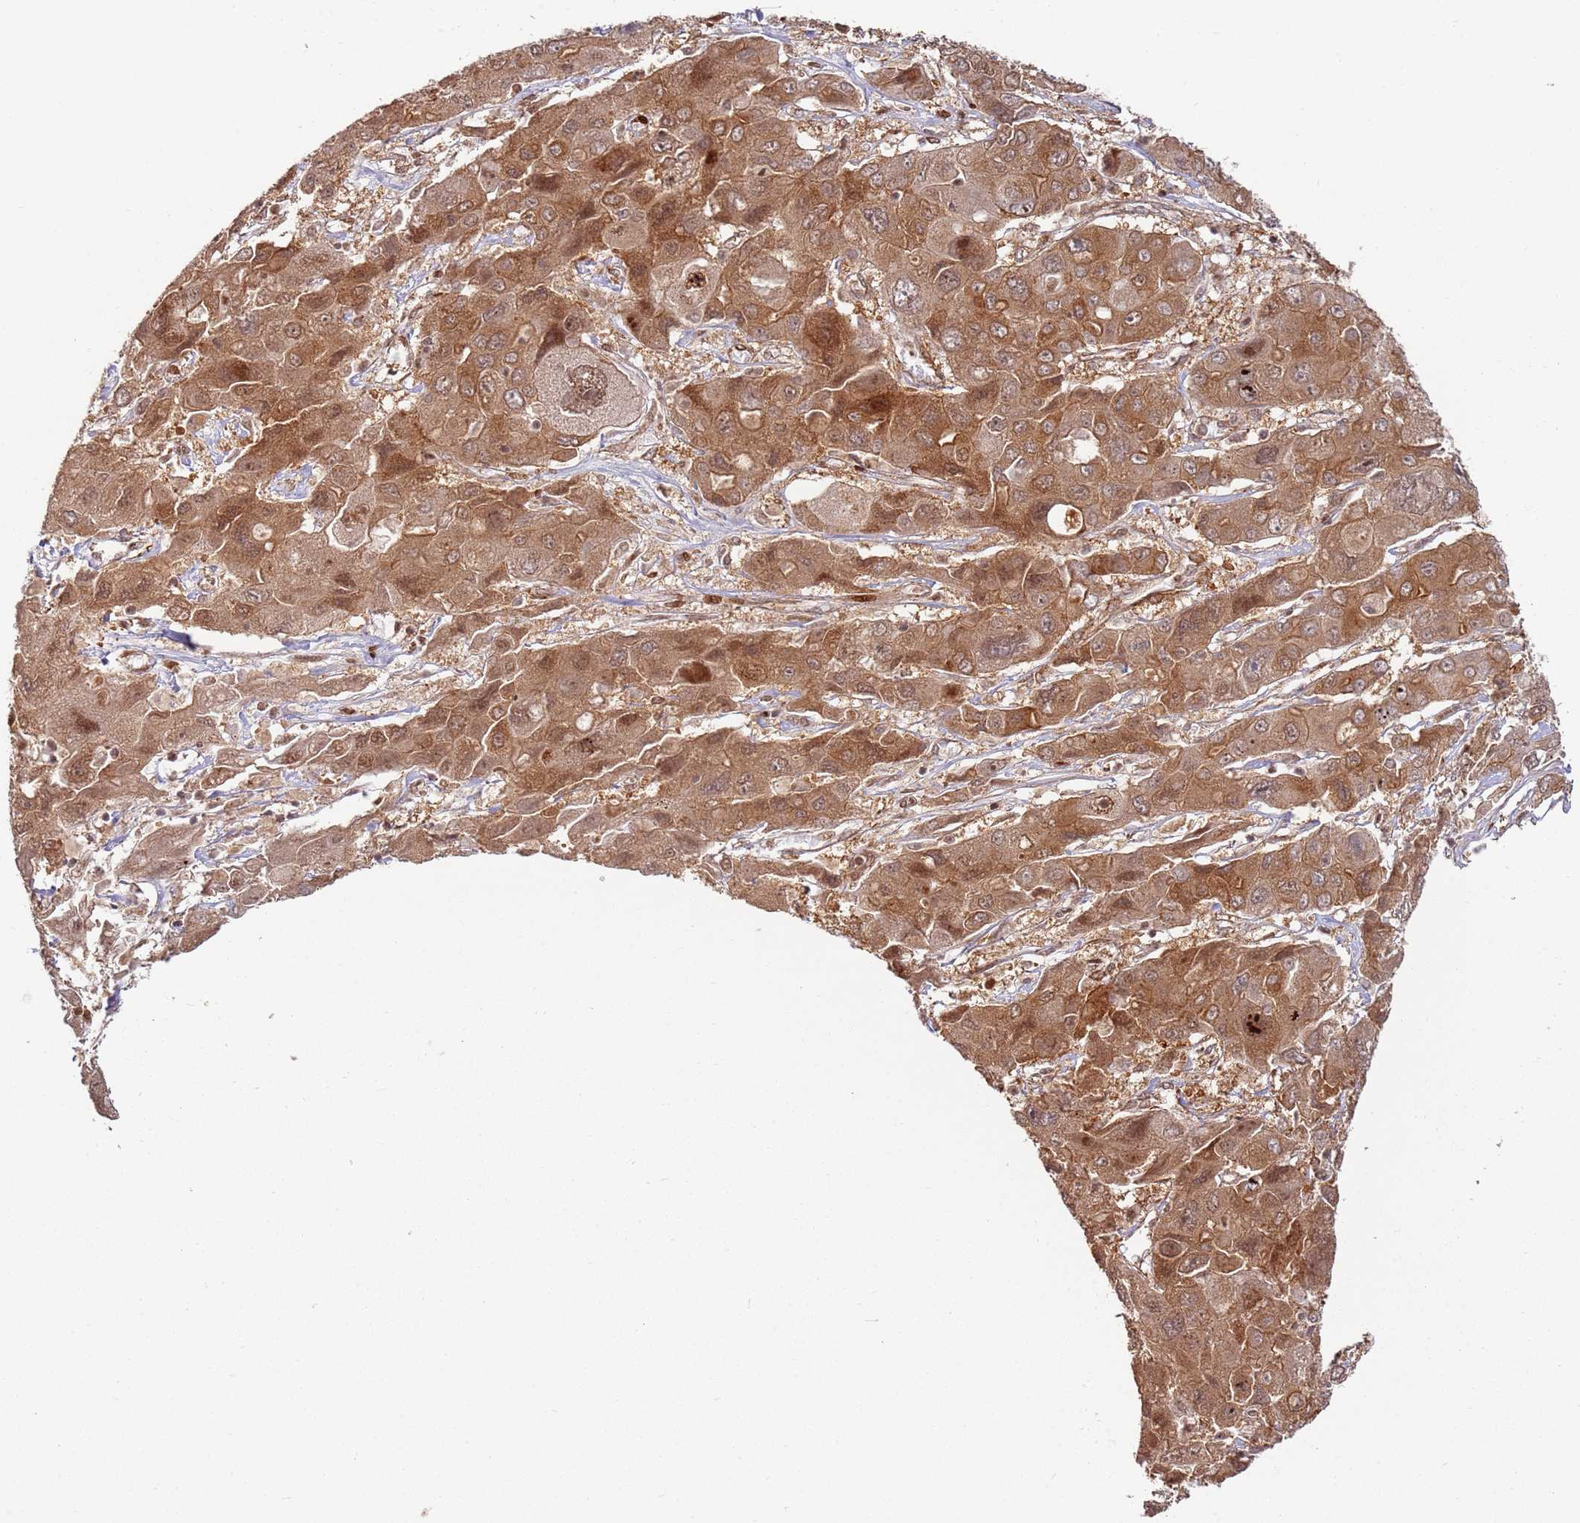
{"staining": {"intensity": "strong", "quantity": ">75%", "location": "cytoplasmic/membranous,nuclear"}, "tissue": "liver cancer", "cell_type": "Tumor cells", "image_type": "cancer", "snomed": [{"axis": "morphology", "description": "Cholangiocarcinoma"}, {"axis": "topography", "description": "Liver"}], "caption": "Human liver cholangiocarcinoma stained with a brown dye reveals strong cytoplasmic/membranous and nuclear positive expression in approximately >75% of tumor cells.", "gene": "TMEM233", "patient": {"sex": "male", "age": 67}}